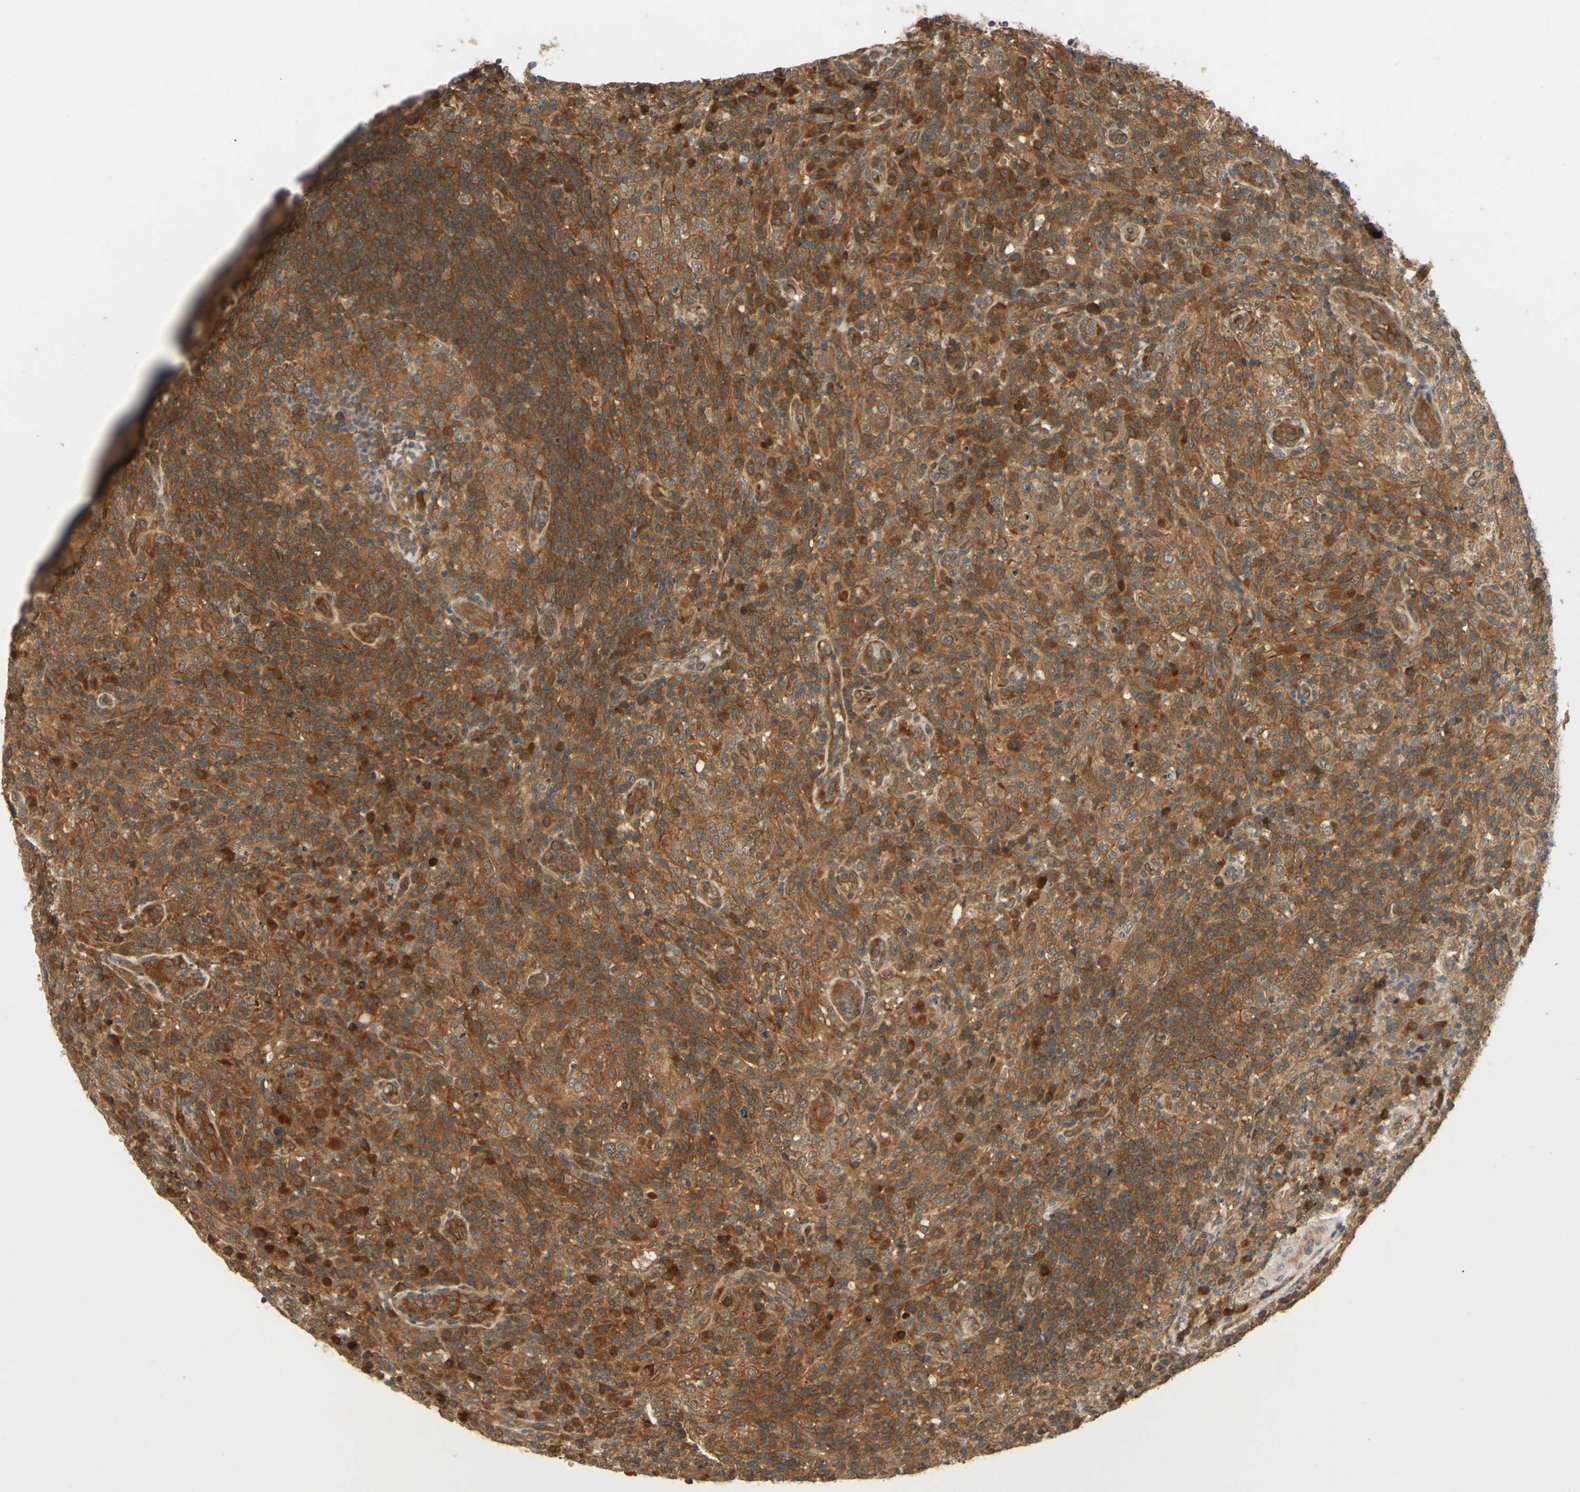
{"staining": {"intensity": "strong", "quantity": ">75%", "location": "cytoplasmic/membranous"}, "tissue": "lymphoma", "cell_type": "Tumor cells", "image_type": "cancer", "snomed": [{"axis": "morphology", "description": "Malignant lymphoma, non-Hodgkin's type, High grade"}, {"axis": "topography", "description": "Lymph node"}], "caption": "Protein staining of lymphoma tissue reveals strong cytoplasmic/membranous expression in about >75% of tumor cells. (DAB (3,3'-diaminobenzidine) IHC with brightfield microscopy, high magnification).", "gene": "TDRP", "patient": {"sex": "female", "age": 76}}